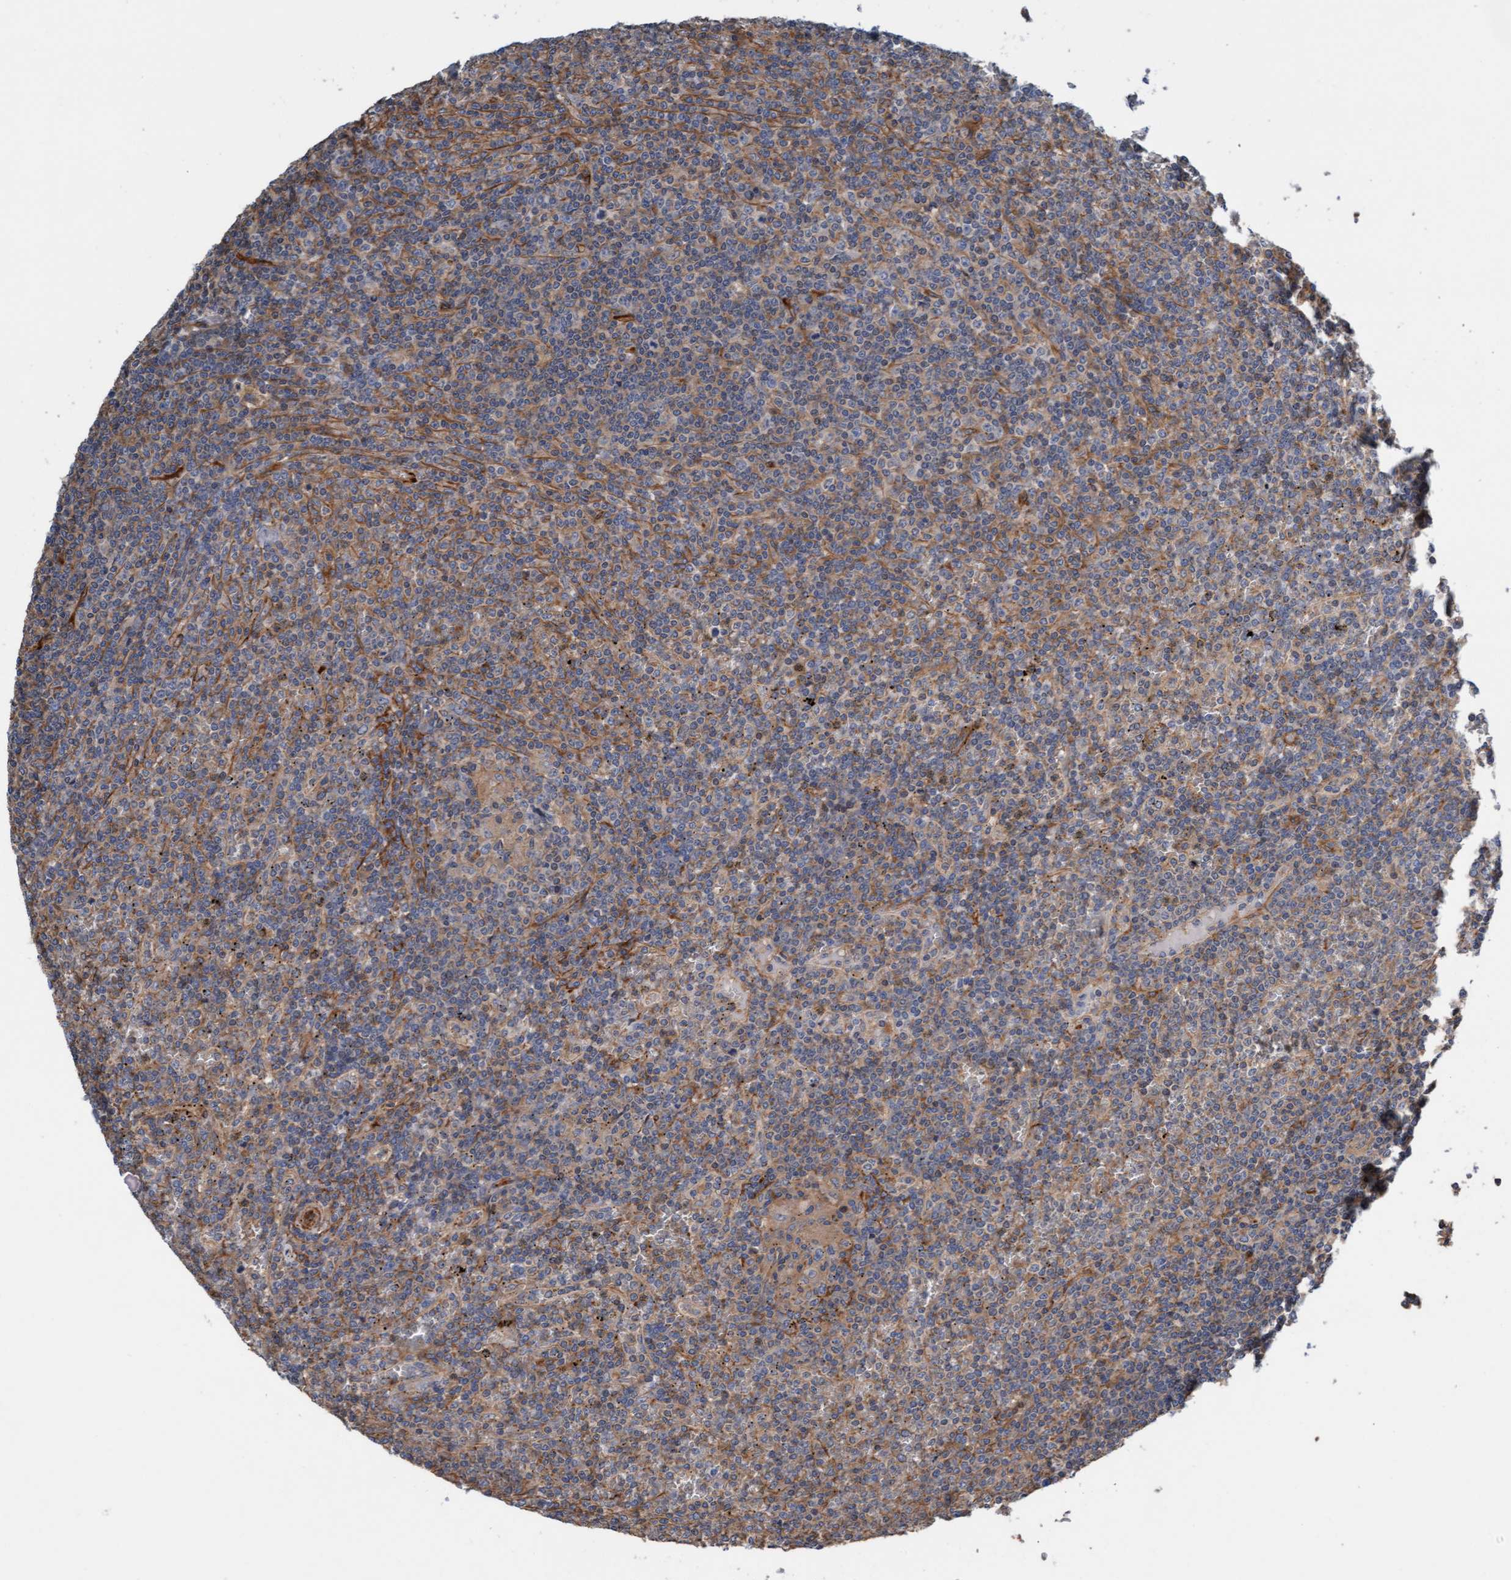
{"staining": {"intensity": "weak", "quantity": "25%-75%", "location": "cytoplasmic/membranous"}, "tissue": "lymphoma", "cell_type": "Tumor cells", "image_type": "cancer", "snomed": [{"axis": "morphology", "description": "Malignant lymphoma, non-Hodgkin's type, Low grade"}, {"axis": "topography", "description": "Spleen"}], "caption": "IHC histopathology image of lymphoma stained for a protein (brown), which reveals low levels of weak cytoplasmic/membranous positivity in approximately 25%-75% of tumor cells.", "gene": "FMNL3", "patient": {"sex": "female", "age": 19}}